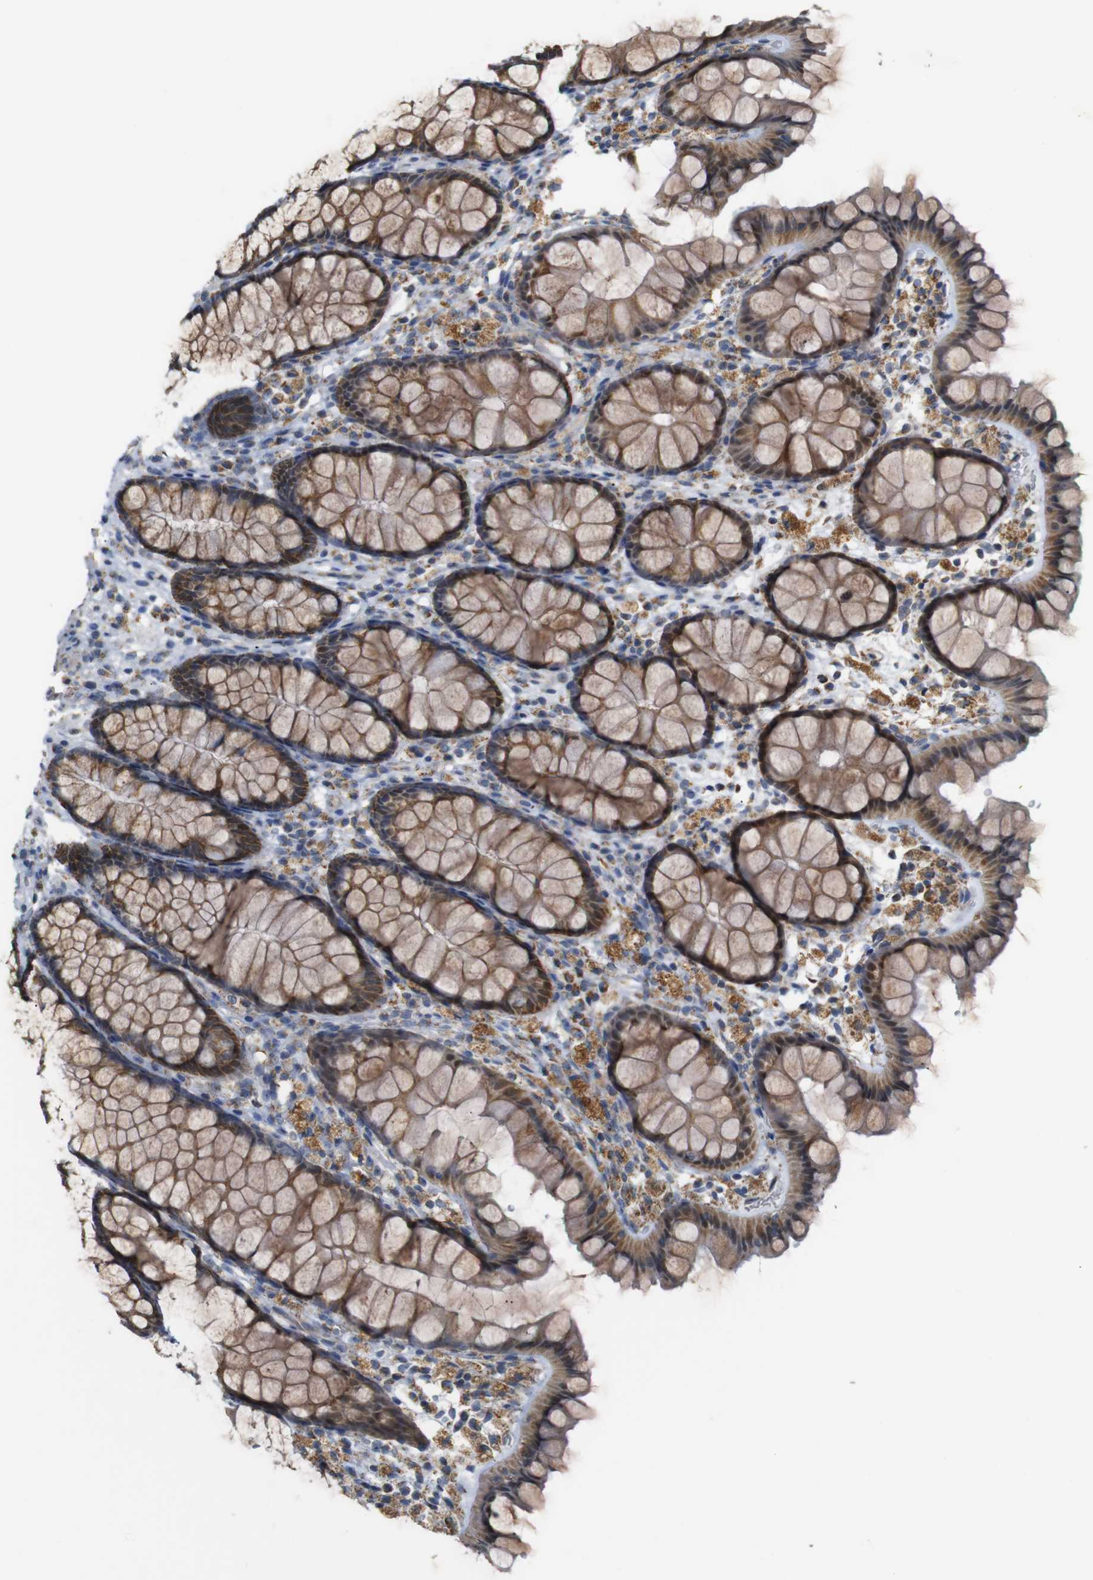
{"staining": {"intensity": "weak", "quantity": ">75%", "location": "cytoplasmic/membranous"}, "tissue": "colon", "cell_type": "Endothelial cells", "image_type": "normal", "snomed": [{"axis": "morphology", "description": "Normal tissue, NOS"}, {"axis": "topography", "description": "Colon"}], "caption": "Immunohistochemical staining of unremarkable colon reveals >75% levels of weak cytoplasmic/membranous protein positivity in approximately >75% of endothelial cells. The protein of interest is stained brown, and the nuclei are stained in blue (DAB (3,3'-diaminobenzidine) IHC with brightfield microscopy, high magnification).", "gene": "NR3C2", "patient": {"sex": "female", "age": 55}}